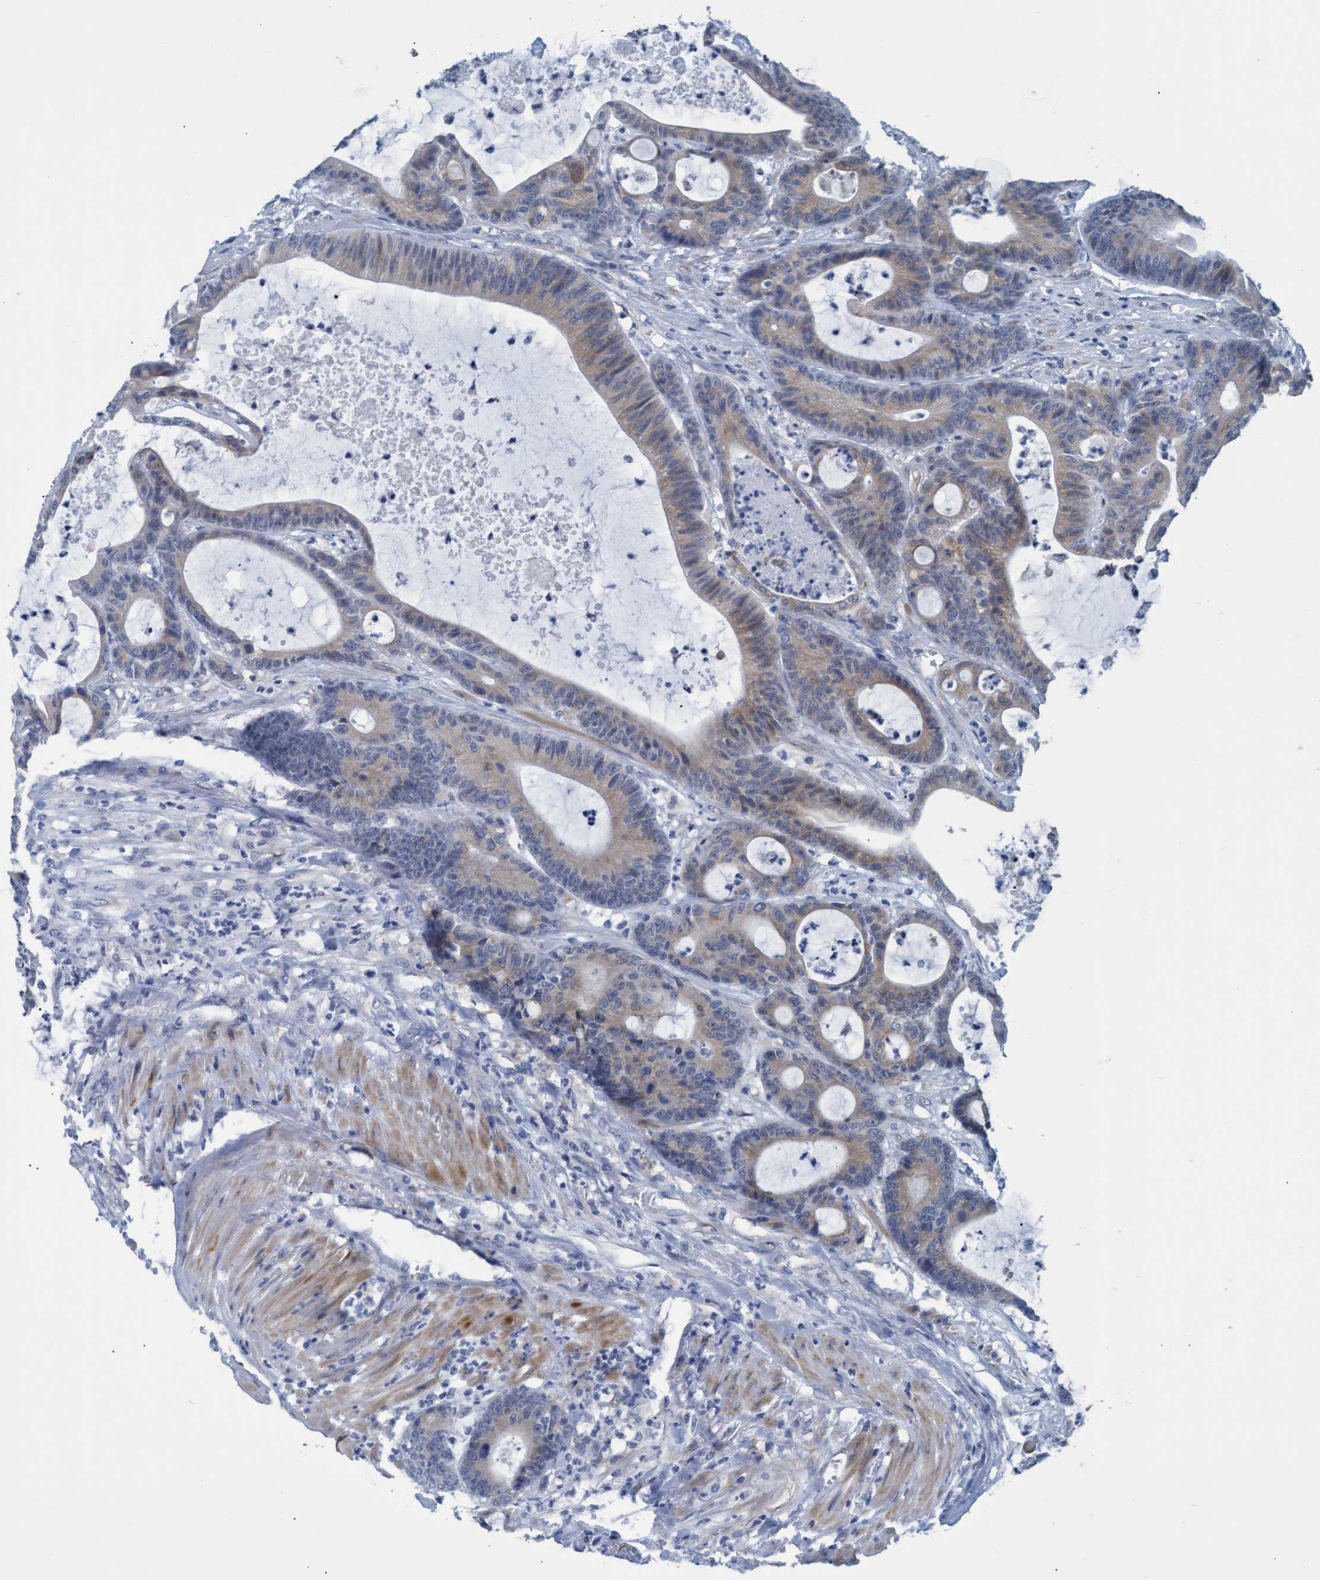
{"staining": {"intensity": "moderate", "quantity": ">75%", "location": "cytoplasmic/membranous"}, "tissue": "colorectal cancer", "cell_type": "Tumor cells", "image_type": "cancer", "snomed": [{"axis": "morphology", "description": "Adenocarcinoma, NOS"}, {"axis": "topography", "description": "Colon"}], "caption": "A histopathology image of colorectal cancer (adenocarcinoma) stained for a protein exhibits moderate cytoplasmic/membranous brown staining in tumor cells. (Brightfield microscopy of DAB IHC at high magnification).", "gene": "SSTR3", "patient": {"sex": "female", "age": 84}}